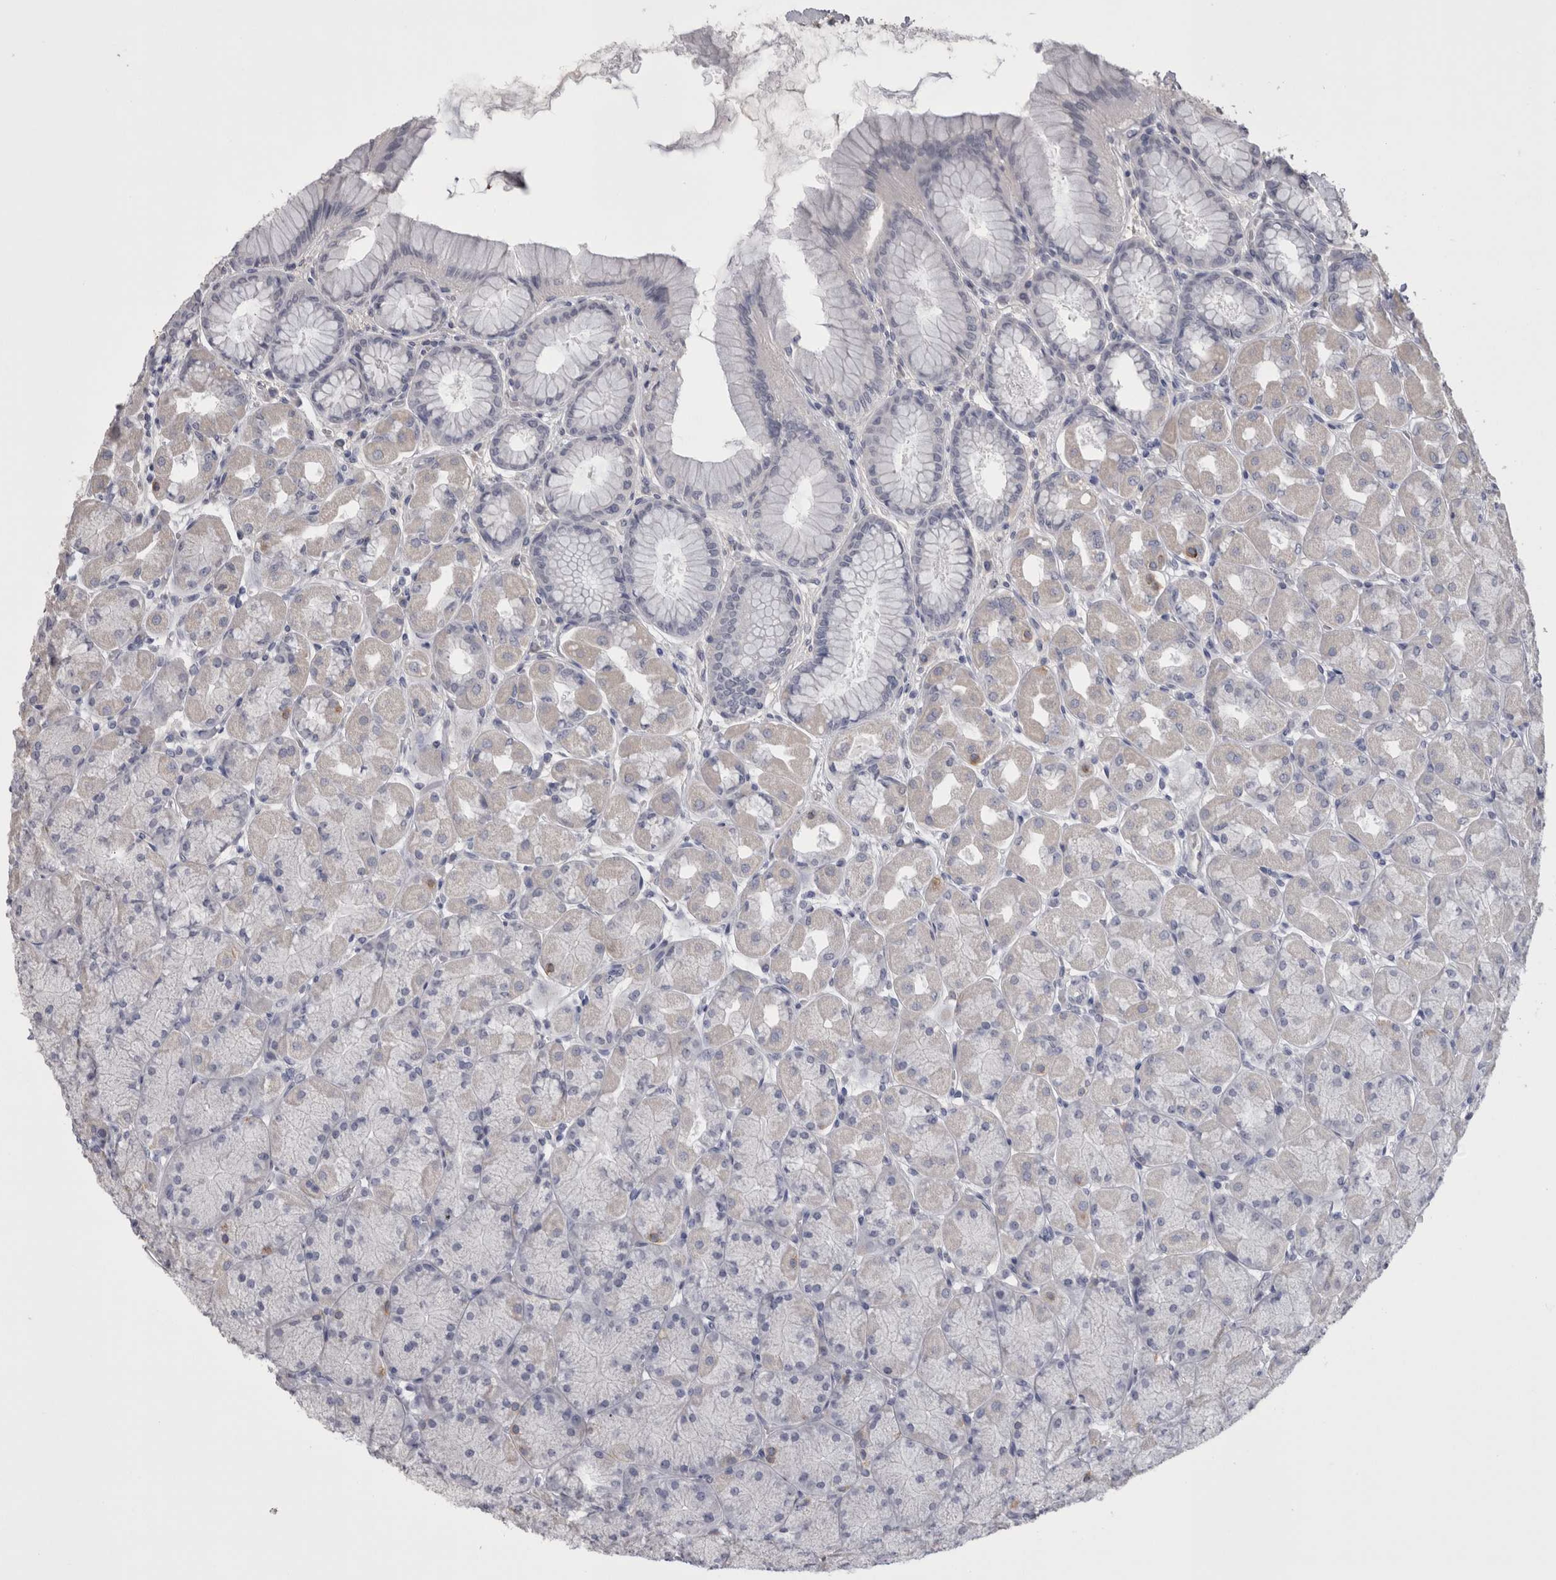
{"staining": {"intensity": "negative", "quantity": "none", "location": "none"}, "tissue": "stomach", "cell_type": "Glandular cells", "image_type": "normal", "snomed": [{"axis": "morphology", "description": "Normal tissue, NOS"}, {"axis": "topography", "description": "Stomach, upper"}], "caption": "Benign stomach was stained to show a protein in brown. There is no significant positivity in glandular cells. (DAB IHC visualized using brightfield microscopy, high magnification).", "gene": "CDHR5", "patient": {"sex": "female", "age": 56}}